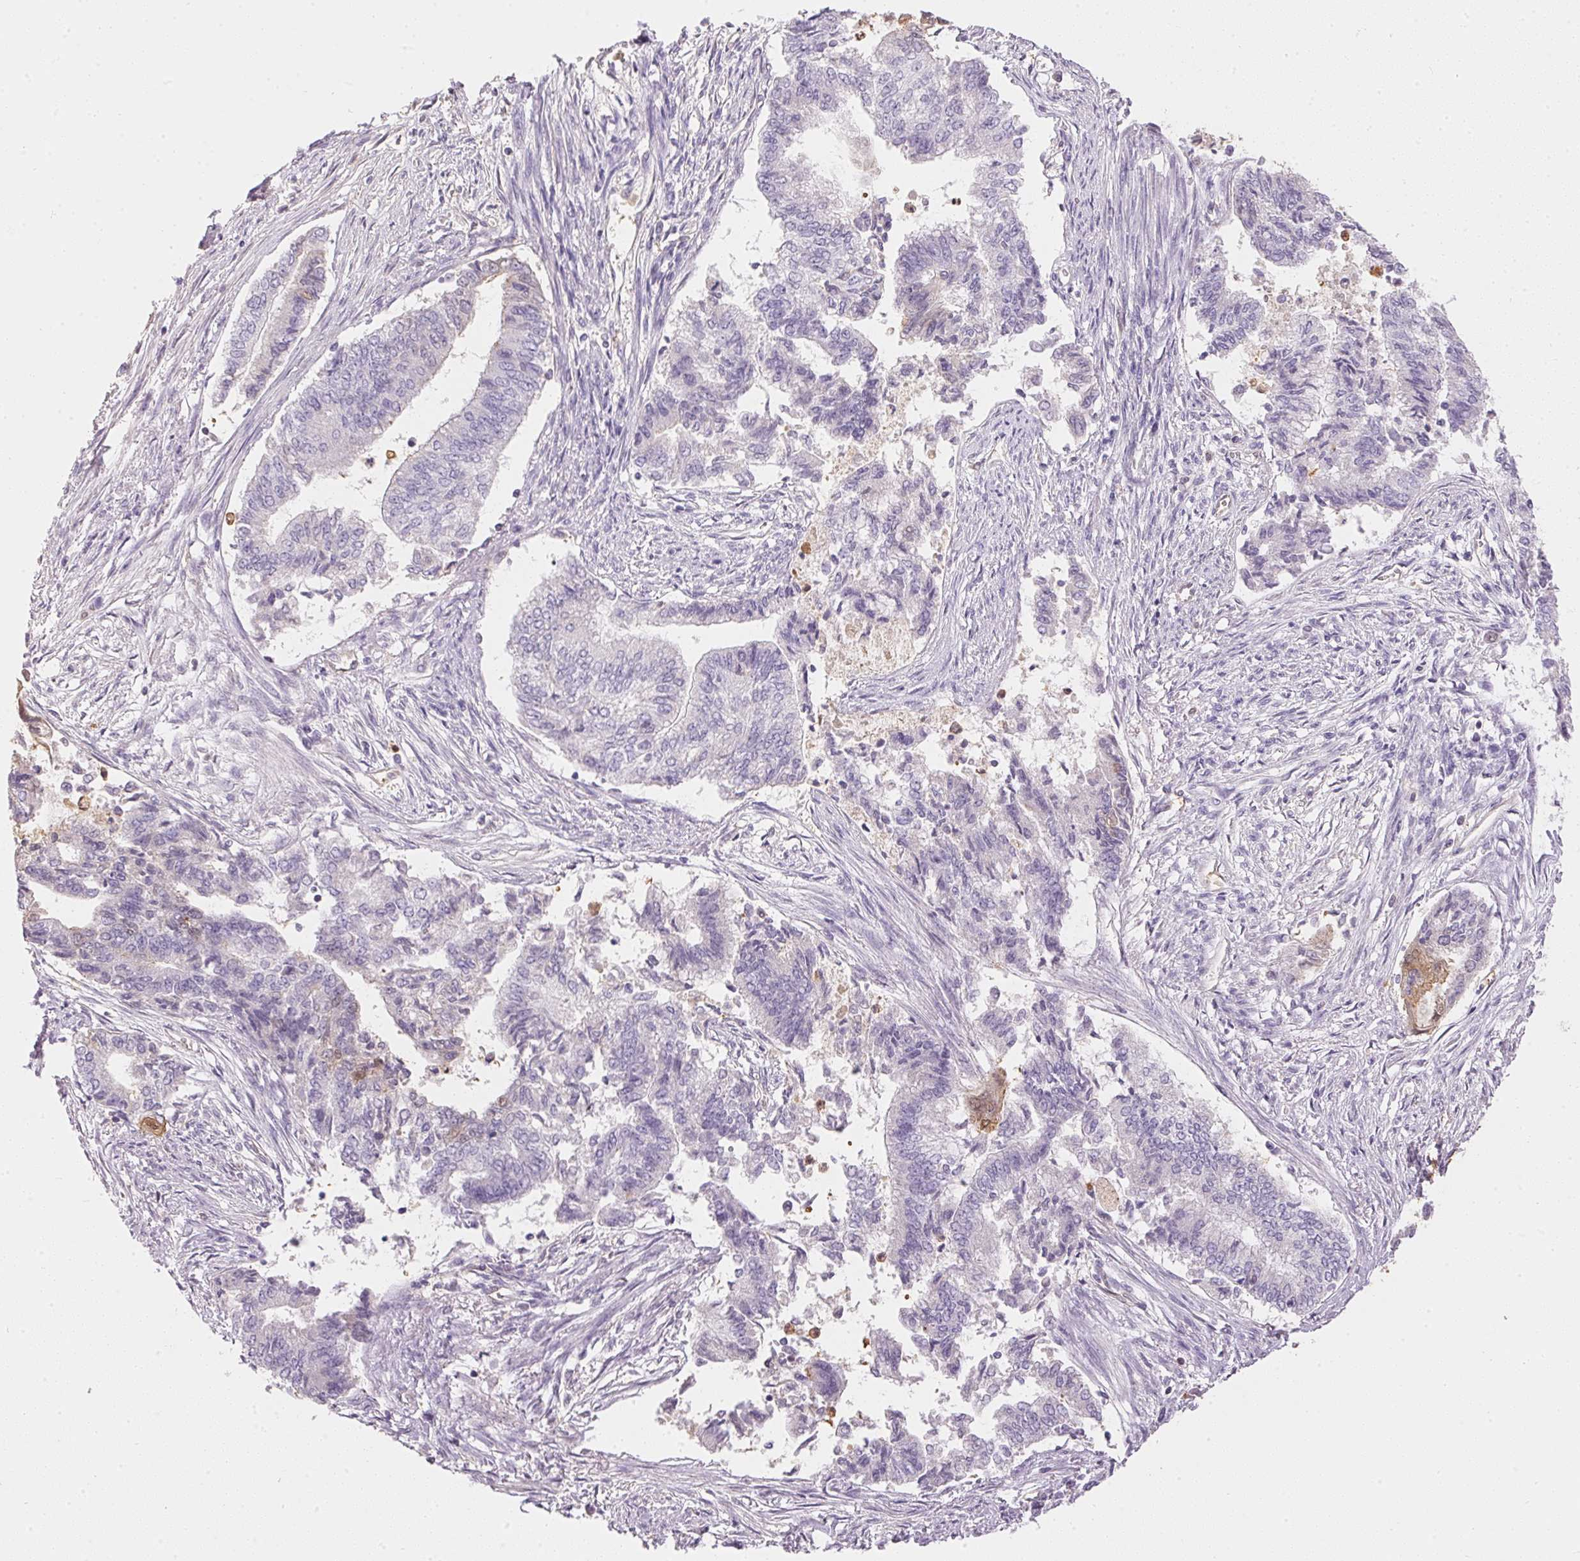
{"staining": {"intensity": "negative", "quantity": "none", "location": "none"}, "tissue": "endometrial cancer", "cell_type": "Tumor cells", "image_type": "cancer", "snomed": [{"axis": "morphology", "description": "Adenocarcinoma, NOS"}, {"axis": "topography", "description": "Endometrium"}], "caption": "Micrograph shows no significant protein positivity in tumor cells of adenocarcinoma (endometrial).", "gene": "S100A3", "patient": {"sex": "female", "age": 65}}